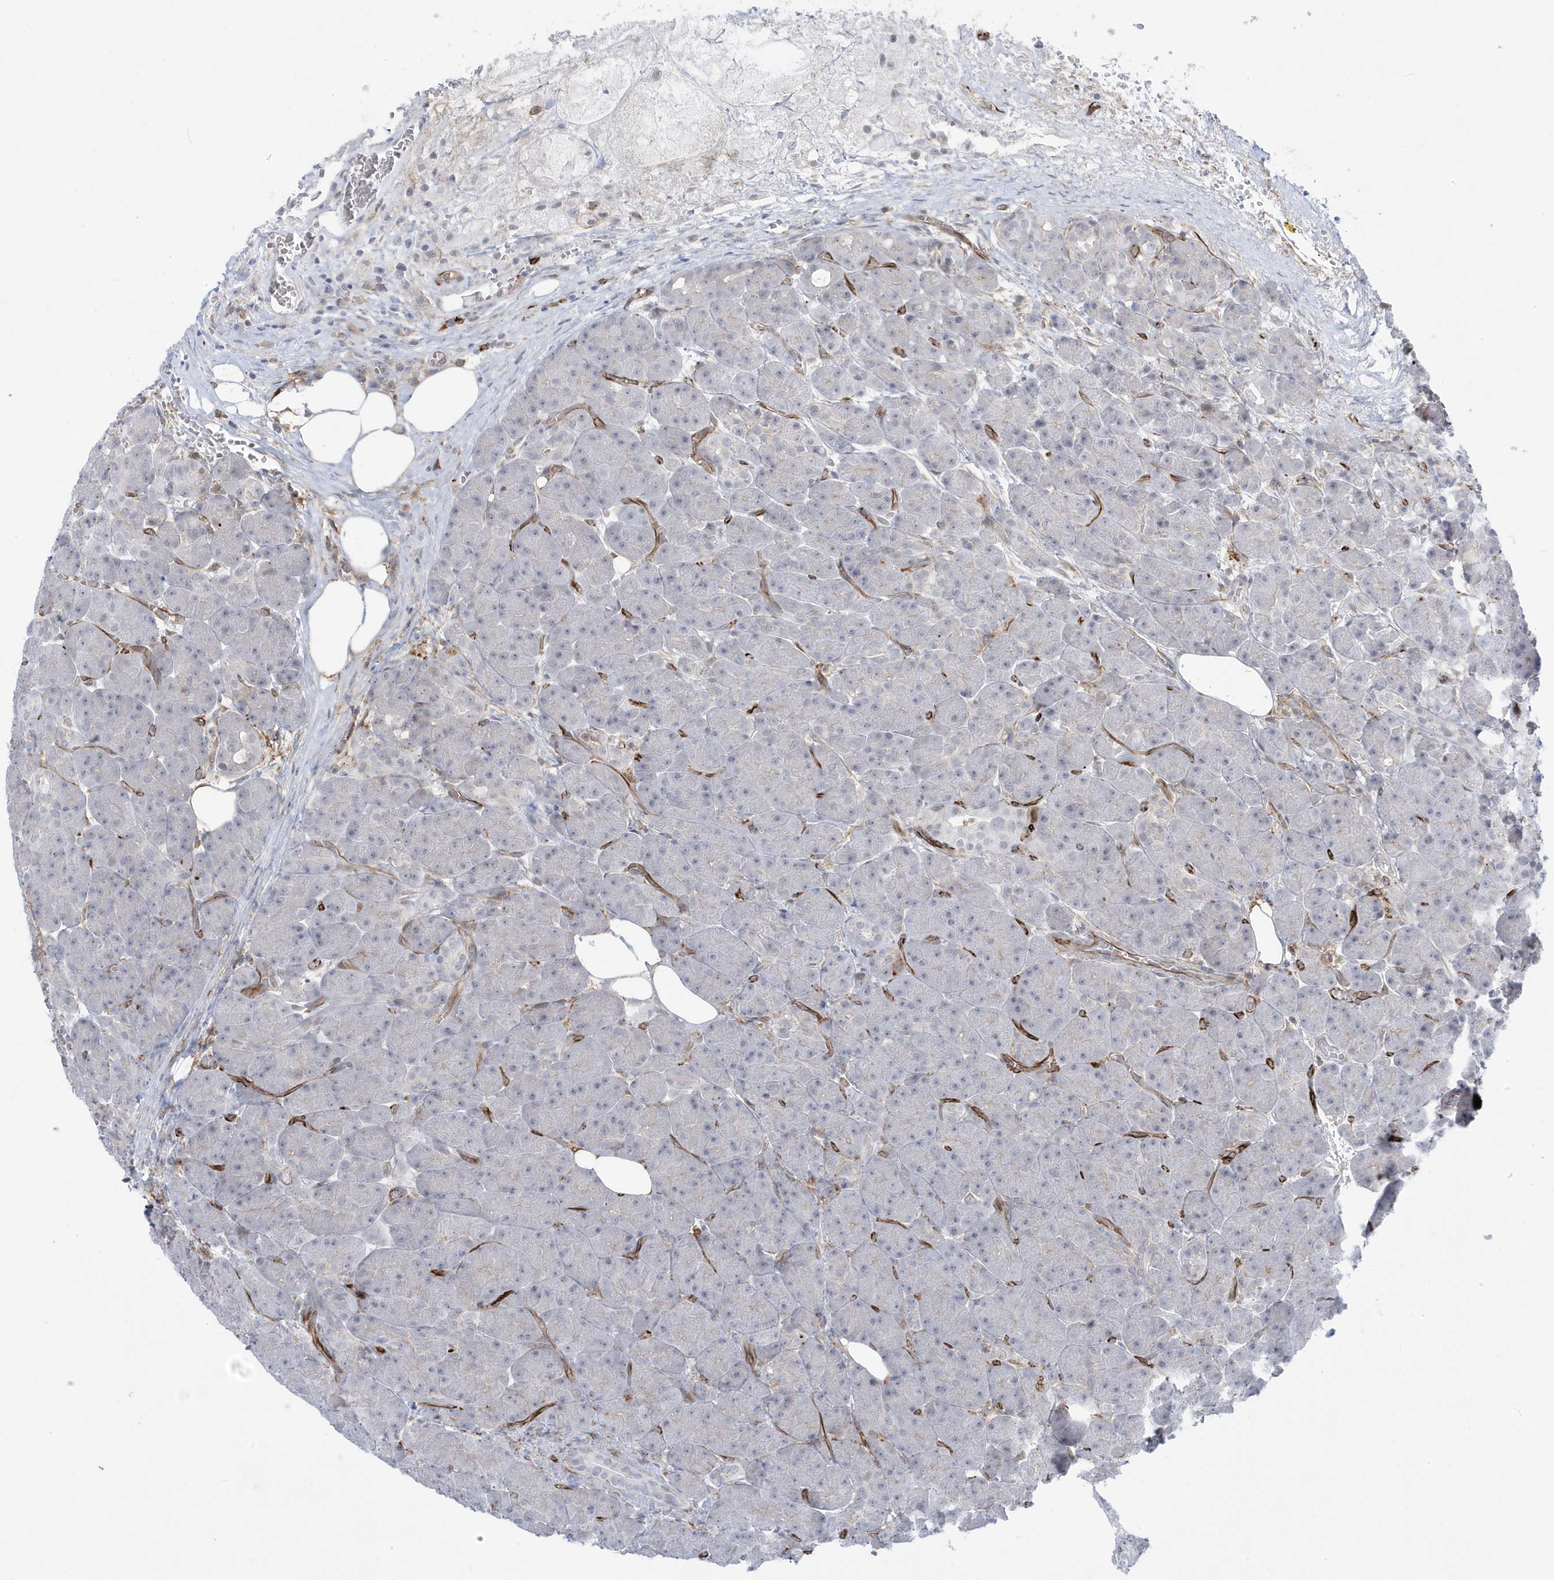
{"staining": {"intensity": "negative", "quantity": "none", "location": "none"}, "tissue": "pancreas", "cell_type": "Exocrine glandular cells", "image_type": "normal", "snomed": [{"axis": "morphology", "description": "Normal tissue, NOS"}, {"axis": "topography", "description": "Pancreas"}], "caption": "IHC of benign pancreas displays no staining in exocrine glandular cells.", "gene": "ADAMTSL3", "patient": {"sex": "male", "age": 63}}